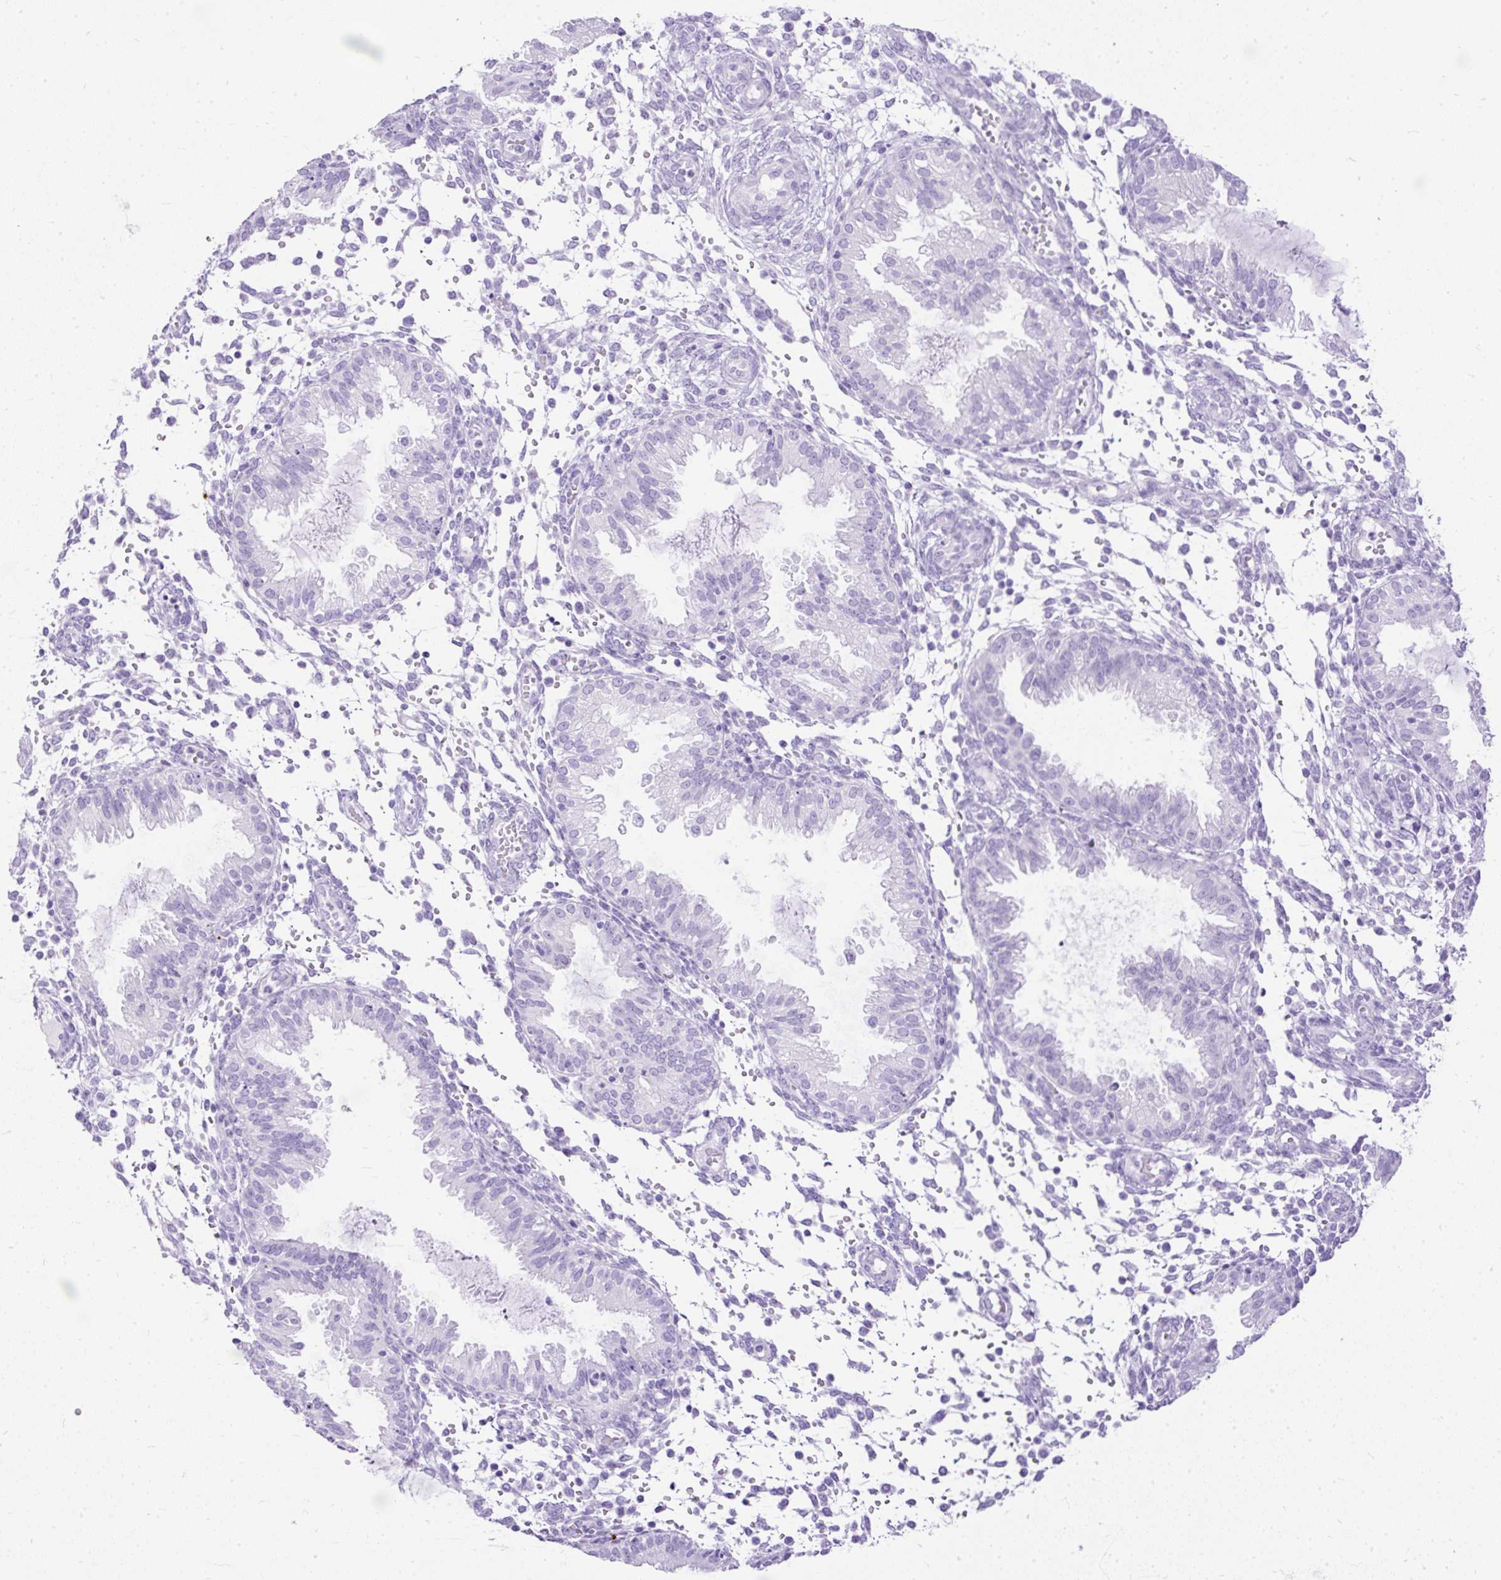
{"staining": {"intensity": "negative", "quantity": "none", "location": "none"}, "tissue": "endometrium", "cell_type": "Cells in endometrial stroma", "image_type": "normal", "snomed": [{"axis": "morphology", "description": "Normal tissue, NOS"}, {"axis": "topography", "description": "Endometrium"}], "caption": "Protein analysis of normal endometrium displays no significant expression in cells in endometrial stroma. (Stains: DAB IHC with hematoxylin counter stain, Microscopy: brightfield microscopy at high magnification).", "gene": "HEY1", "patient": {"sex": "female", "age": 33}}